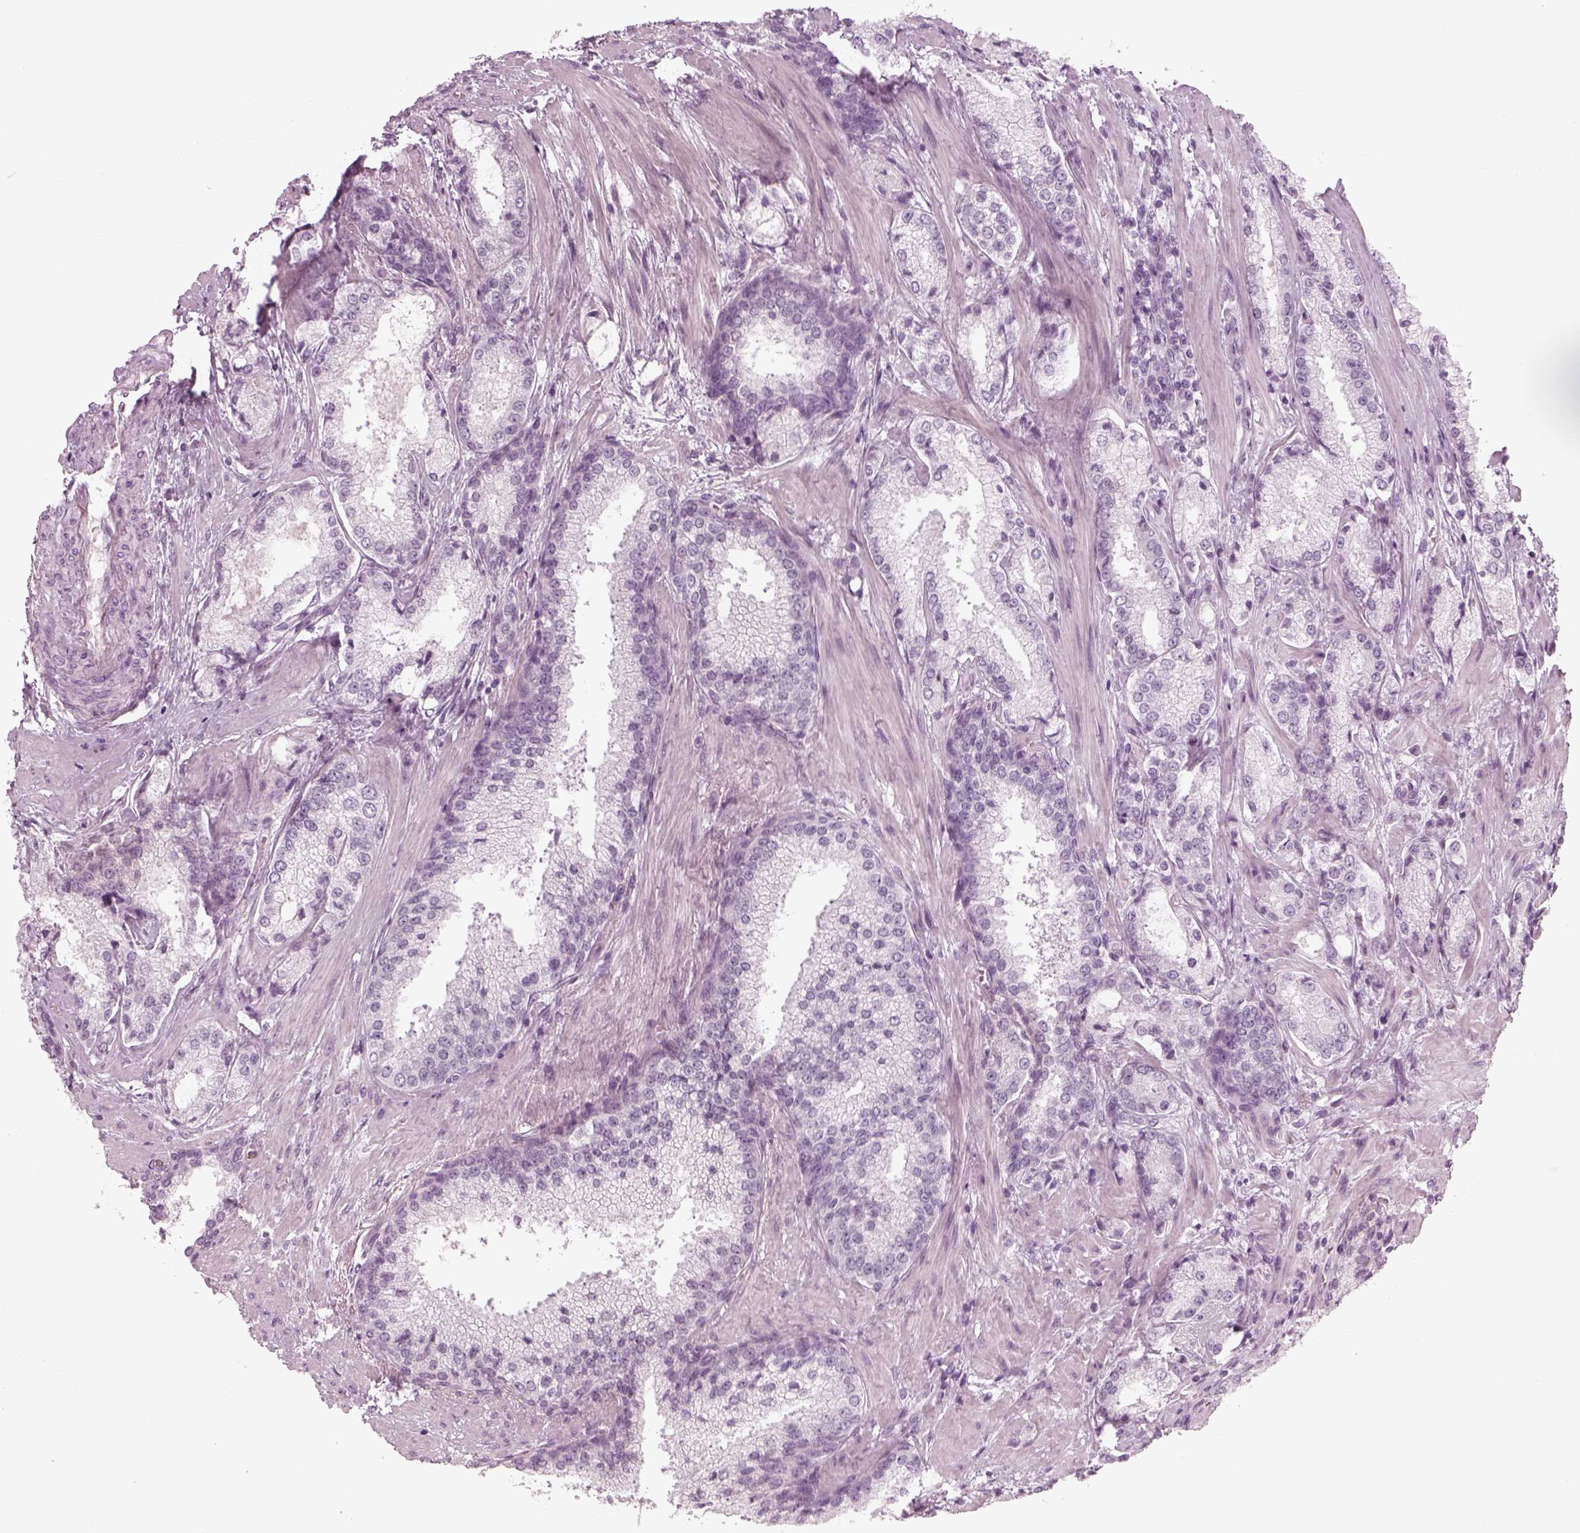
{"staining": {"intensity": "negative", "quantity": "none", "location": "none"}, "tissue": "prostate cancer", "cell_type": "Tumor cells", "image_type": "cancer", "snomed": [{"axis": "morphology", "description": "Adenocarcinoma, Low grade"}, {"axis": "topography", "description": "Prostate"}], "caption": "High power microscopy image of an immunohistochemistry (IHC) micrograph of prostate cancer (adenocarcinoma (low-grade)), revealing no significant positivity in tumor cells.", "gene": "GAS2L2", "patient": {"sex": "male", "age": 56}}